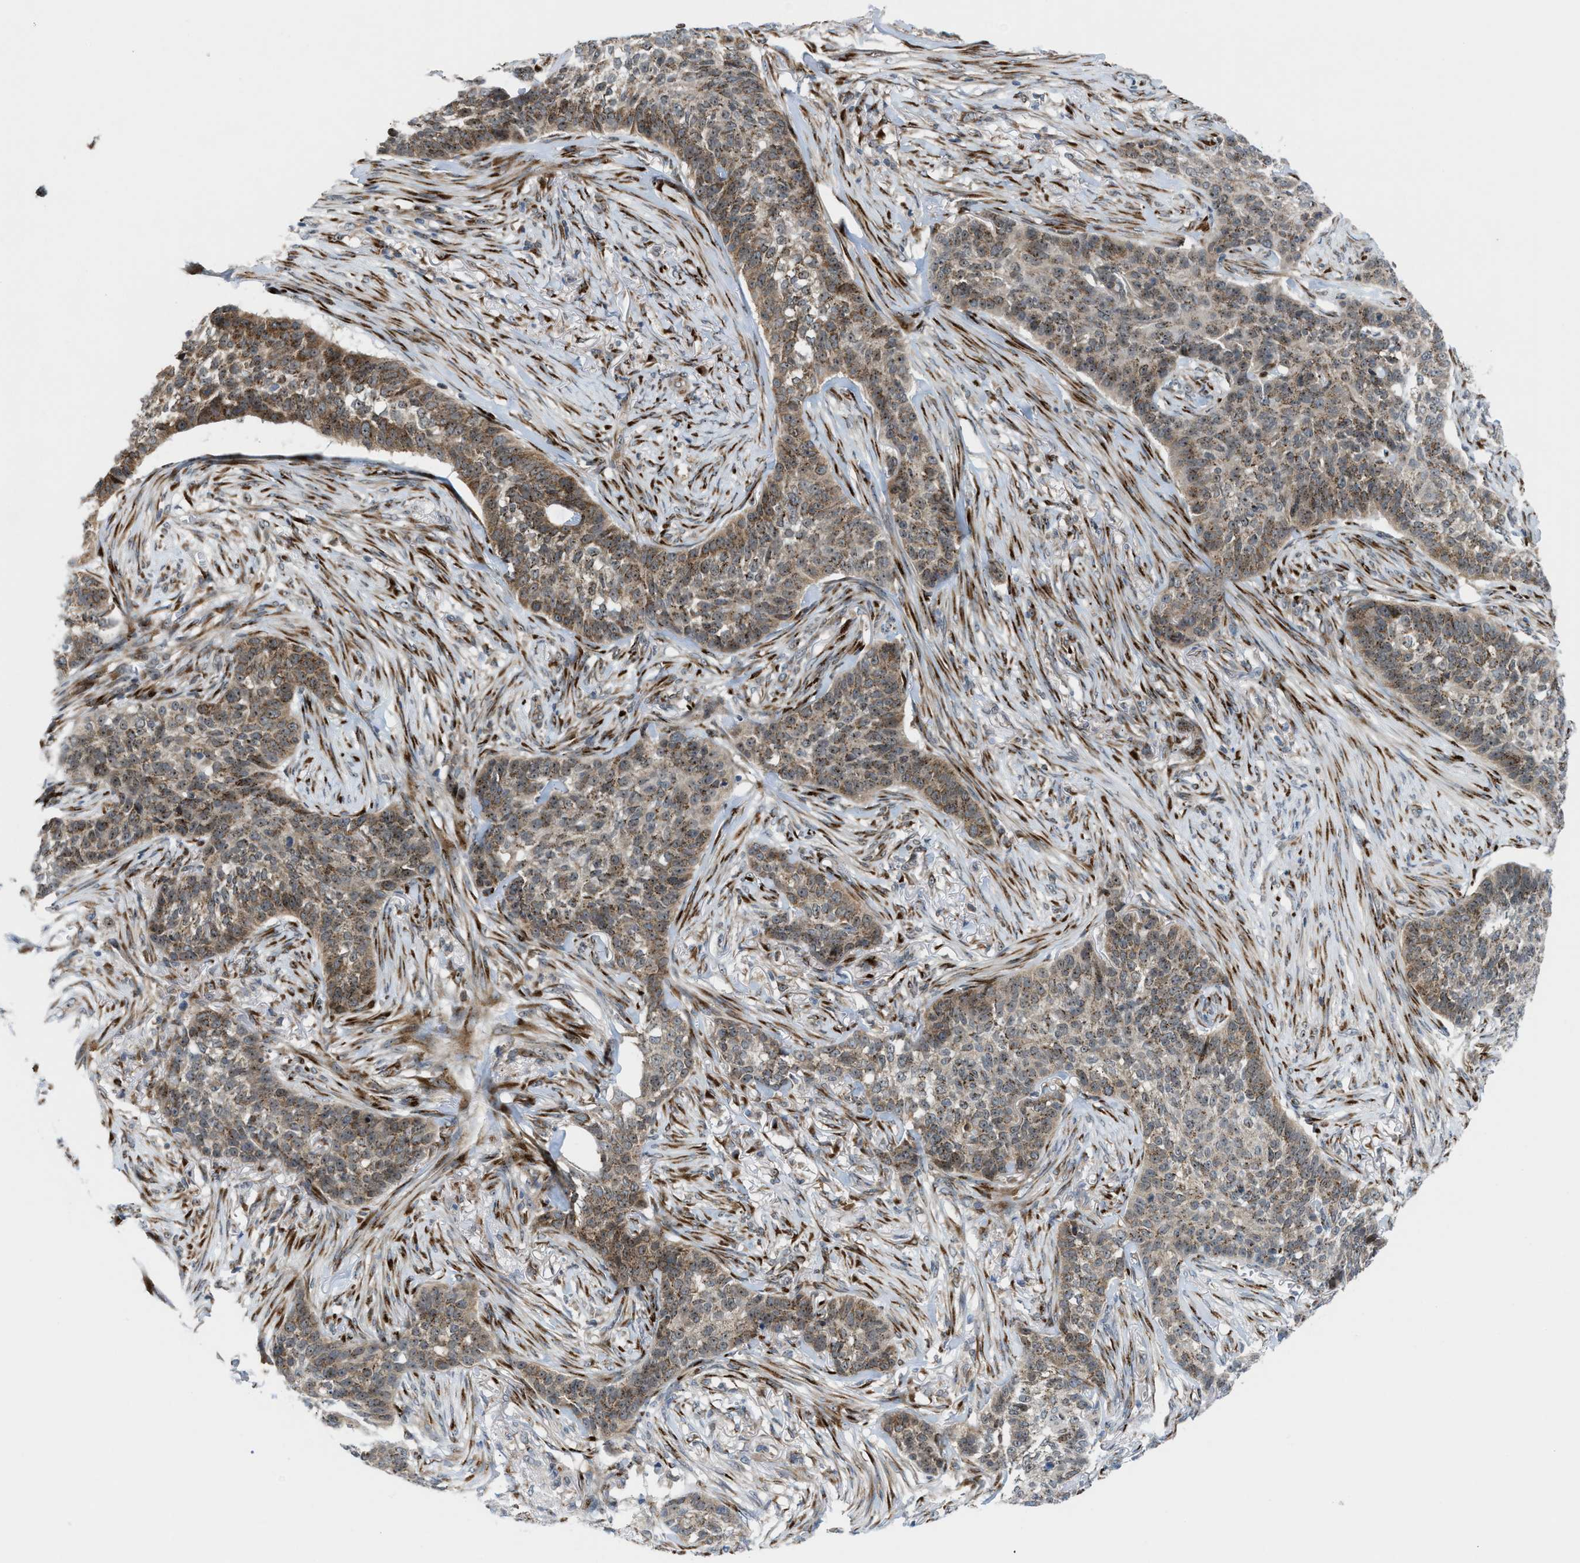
{"staining": {"intensity": "weak", "quantity": ">75%", "location": "cytoplasmic/membranous"}, "tissue": "skin cancer", "cell_type": "Tumor cells", "image_type": "cancer", "snomed": [{"axis": "morphology", "description": "Basal cell carcinoma"}, {"axis": "topography", "description": "Skin"}], "caption": "Human basal cell carcinoma (skin) stained for a protein (brown) reveals weak cytoplasmic/membranous positive expression in approximately >75% of tumor cells.", "gene": "SLC38A10", "patient": {"sex": "male", "age": 85}}